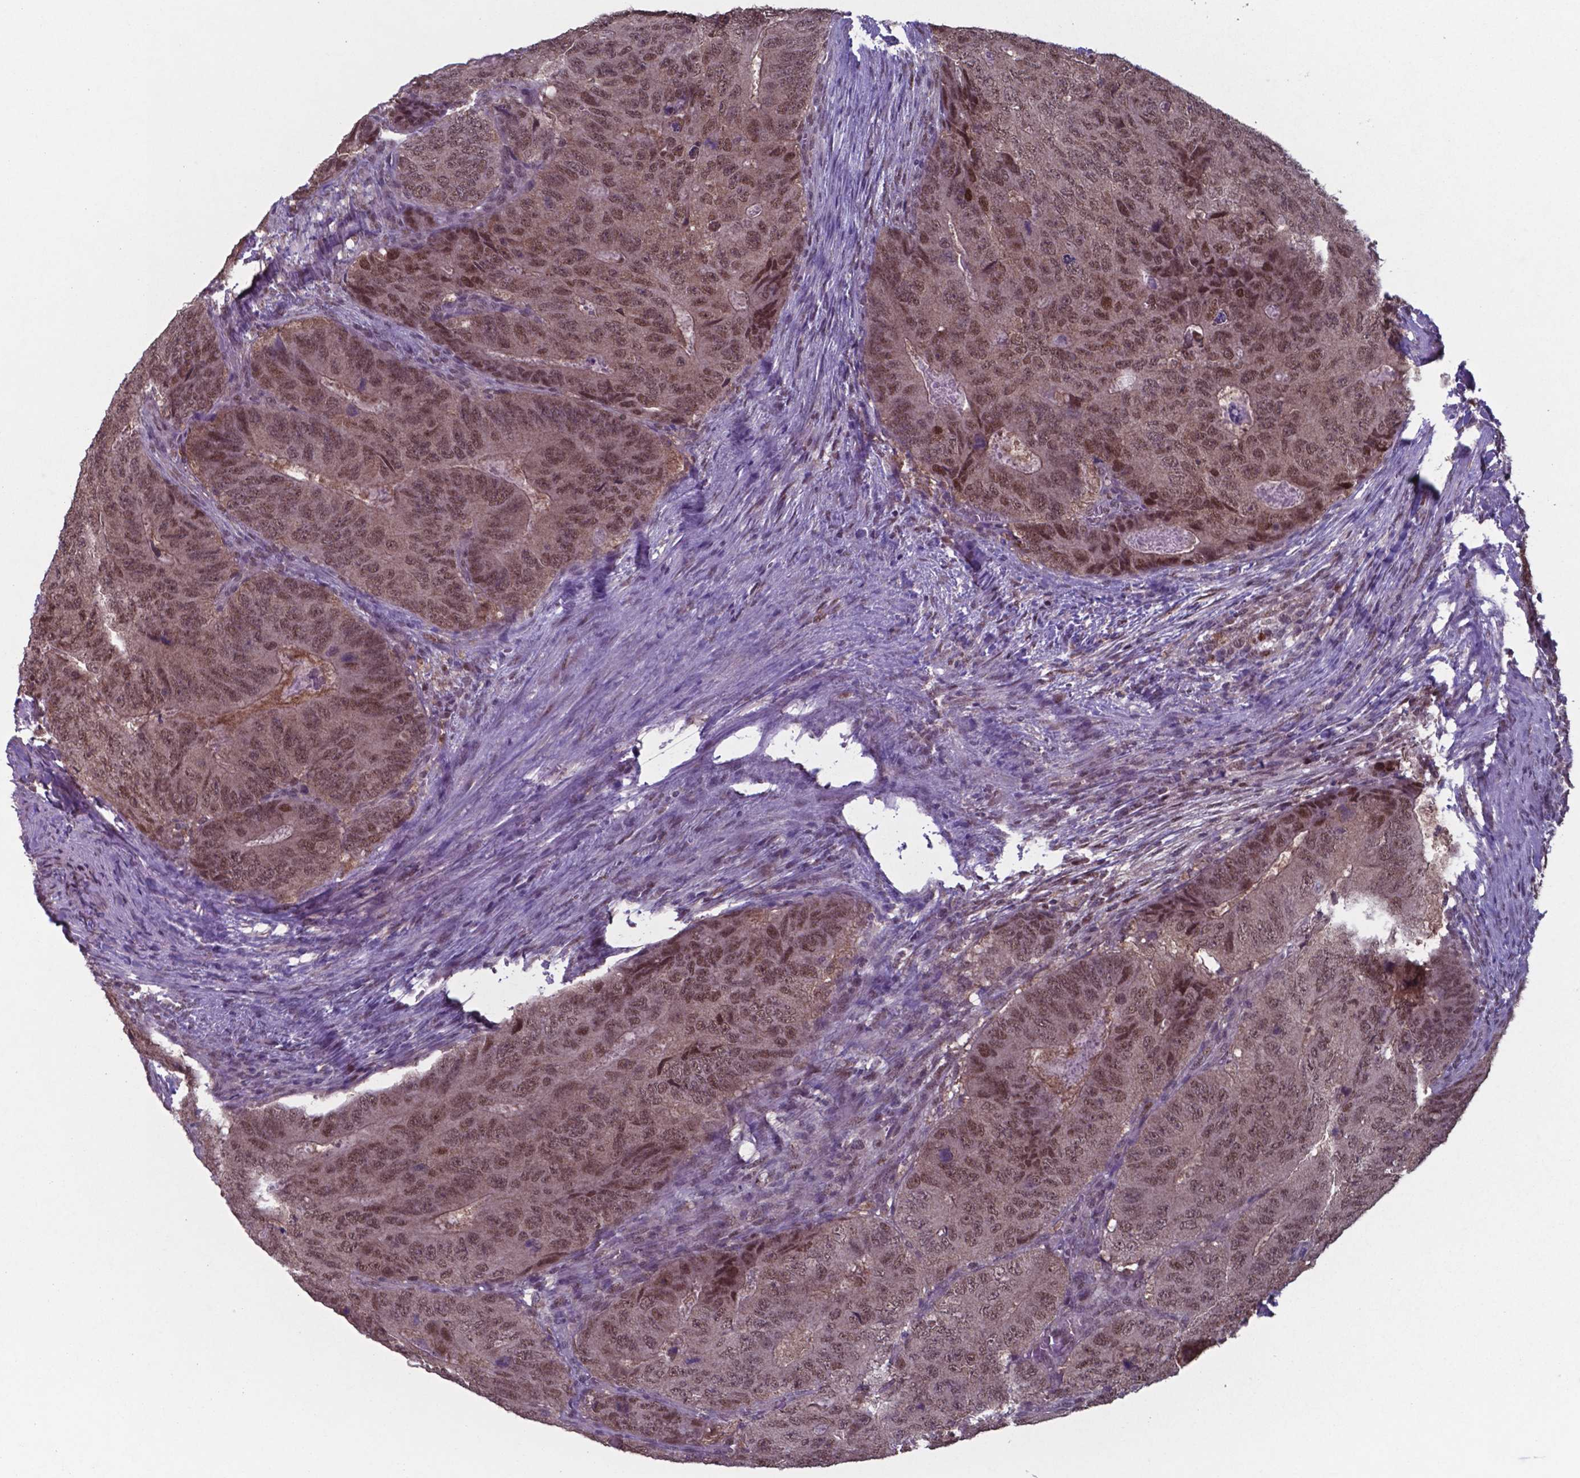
{"staining": {"intensity": "moderate", "quantity": ">75%", "location": "cytoplasmic/membranous,nuclear"}, "tissue": "colorectal cancer", "cell_type": "Tumor cells", "image_type": "cancer", "snomed": [{"axis": "morphology", "description": "Adenocarcinoma, NOS"}, {"axis": "topography", "description": "Colon"}], "caption": "Approximately >75% of tumor cells in colorectal cancer (adenocarcinoma) exhibit moderate cytoplasmic/membranous and nuclear protein staining as visualized by brown immunohistochemical staining.", "gene": "UBA1", "patient": {"sex": "male", "age": 79}}